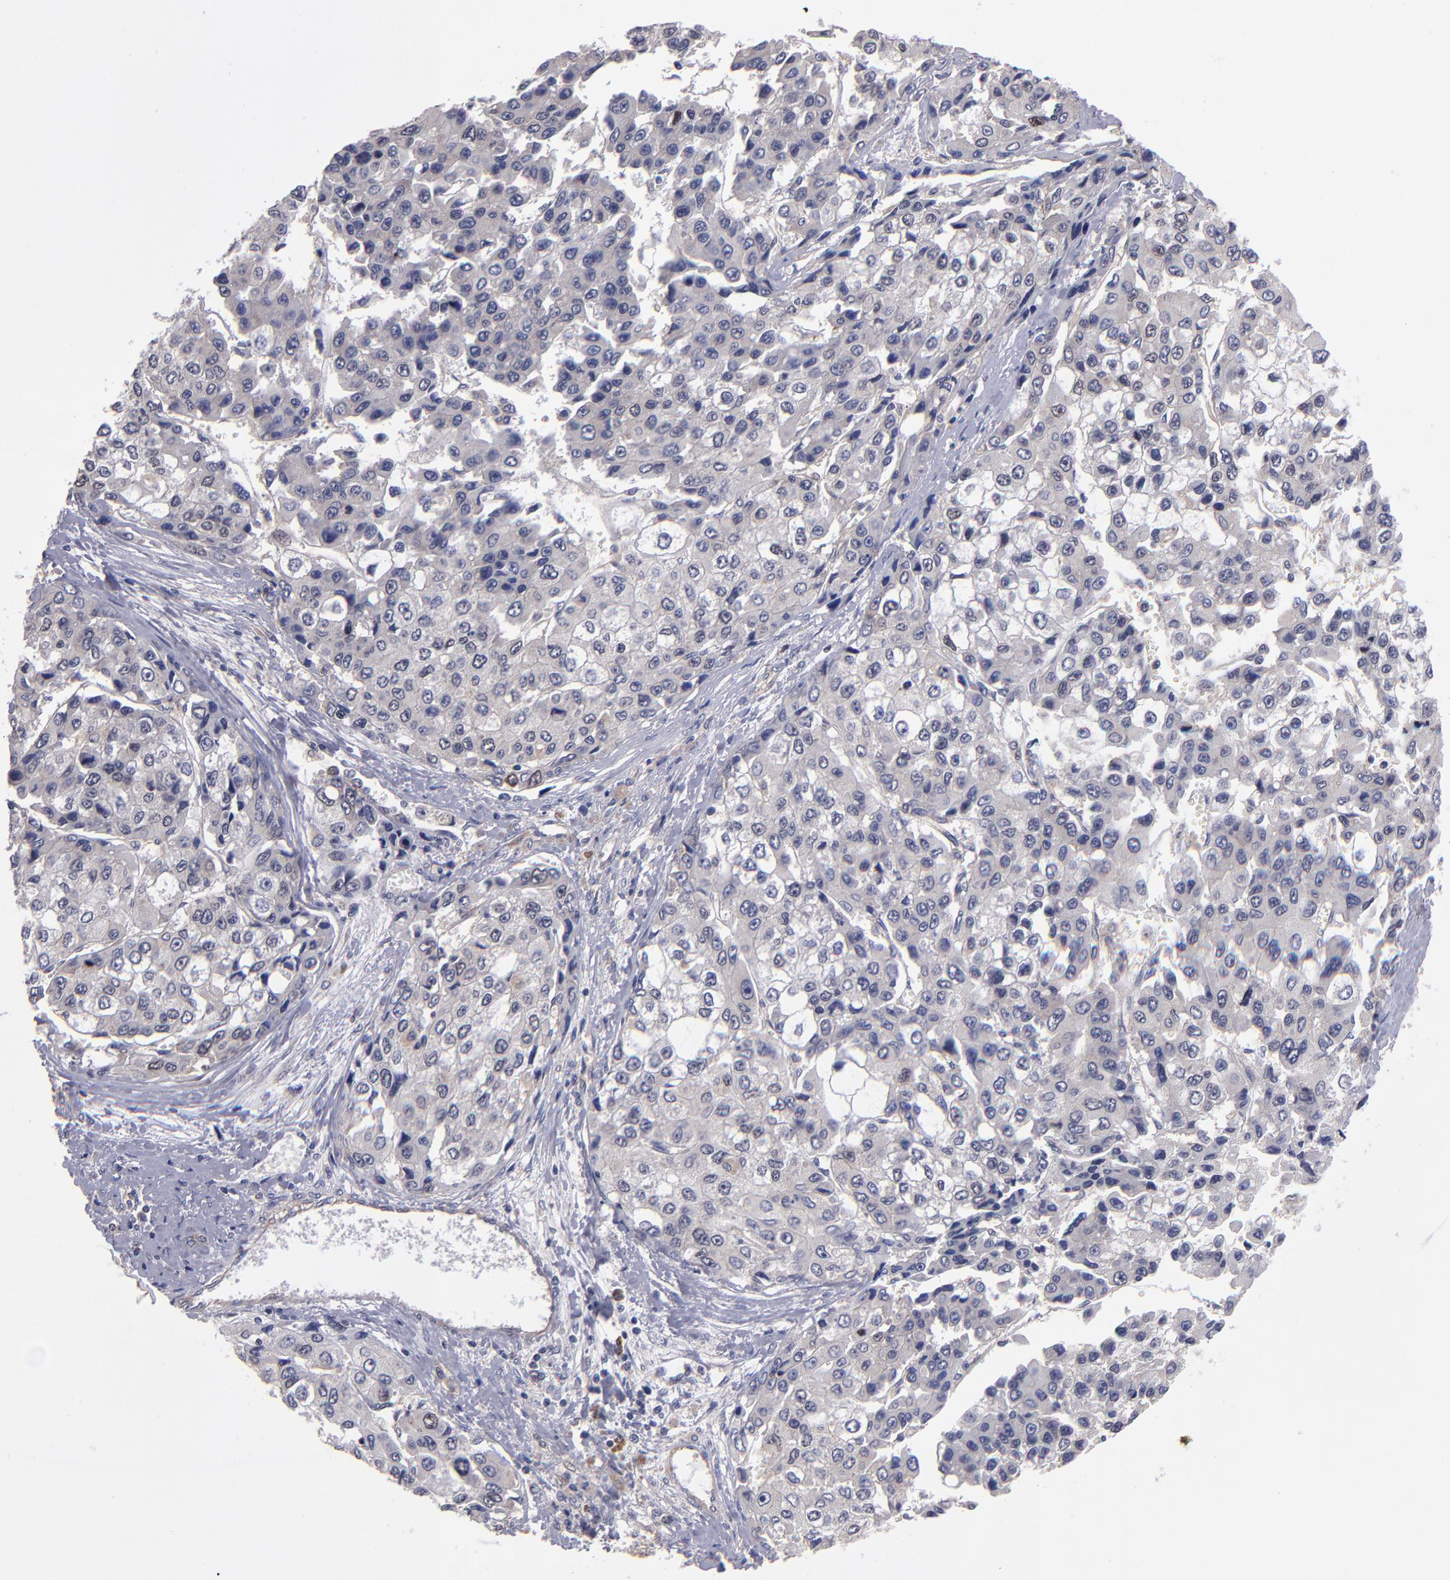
{"staining": {"intensity": "weak", "quantity": "<25%", "location": "cytoplasmic/membranous"}, "tissue": "liver cancer", "cell_type": "Tumor cells", "image_type": "cancer", "snomed": [{"axis": "morphology", "description": "Carcinoma, Hepatocellular, NOS"}, {"axis": "topography", "description": "Liver"}], "caption": "Hepatocellular carcinoma (liver) was stained to show a protein in brown. There is no significant positivity in tumor cells.", "gene": "EIF3L", "patient": {"sex": "female", "age": 66}}